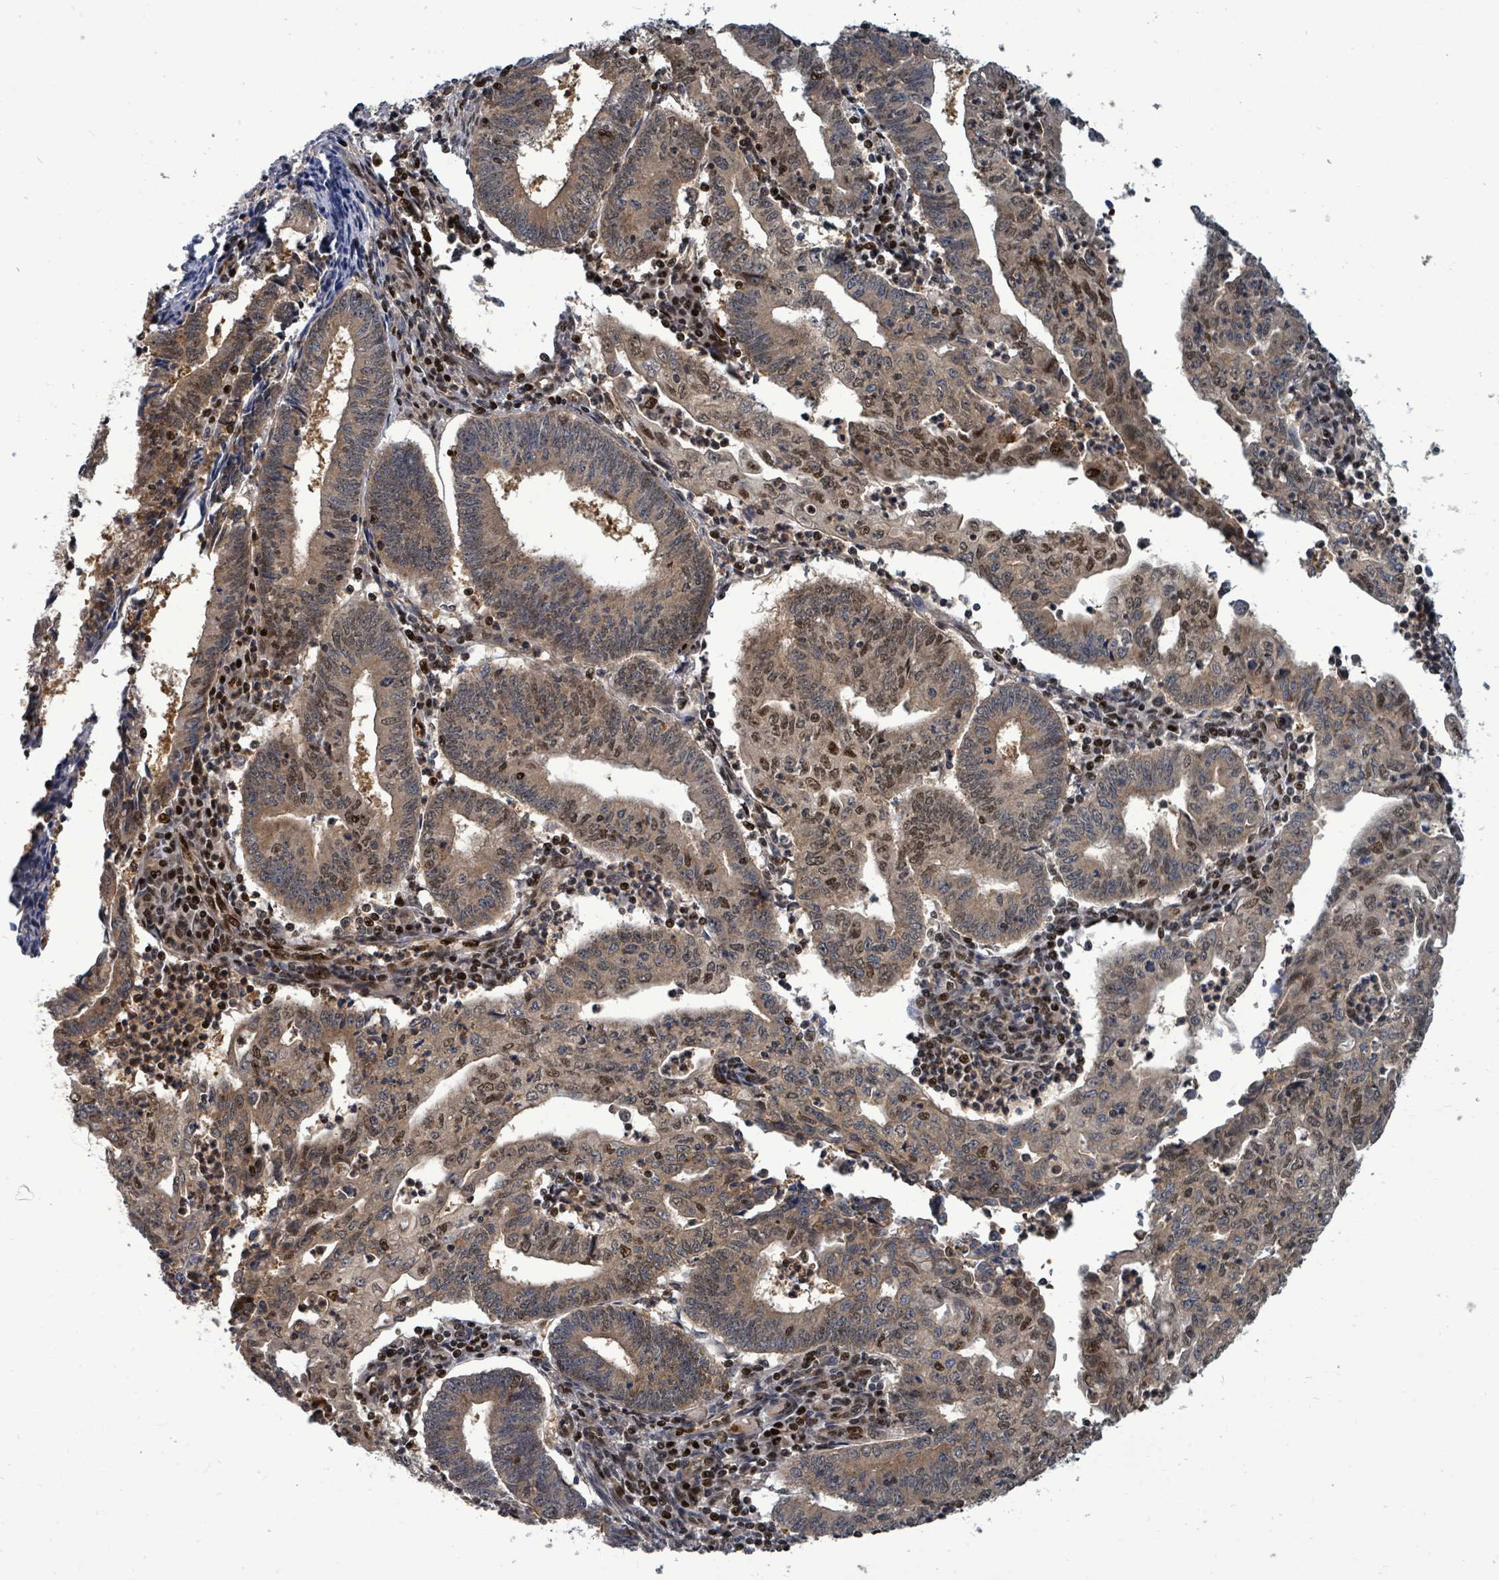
{"staining": {"intensity": "moderate", "quantity": ">75%", "location": "cytoplasmic/membranous,nuclear"}, "tissue": "endometrial cancer", "cell_type": "Tumor cells", "image_type": "cancer", "snomed": [{"axis": "morphology", "description": "Adenocarcinoma, NOS"}, {"axis": "topography", "description": "Endometrium"}], "caption": "The immunohistochemical stain highlights moderate cytoplasmic/membranous and nuclear expression in tumor cells of endometrial cancer (adenocarcinoma) tissue. Nuclei are stained in blue.", "gene": "TRDMT1", "patient": {"sex": "female", "age": 60}}